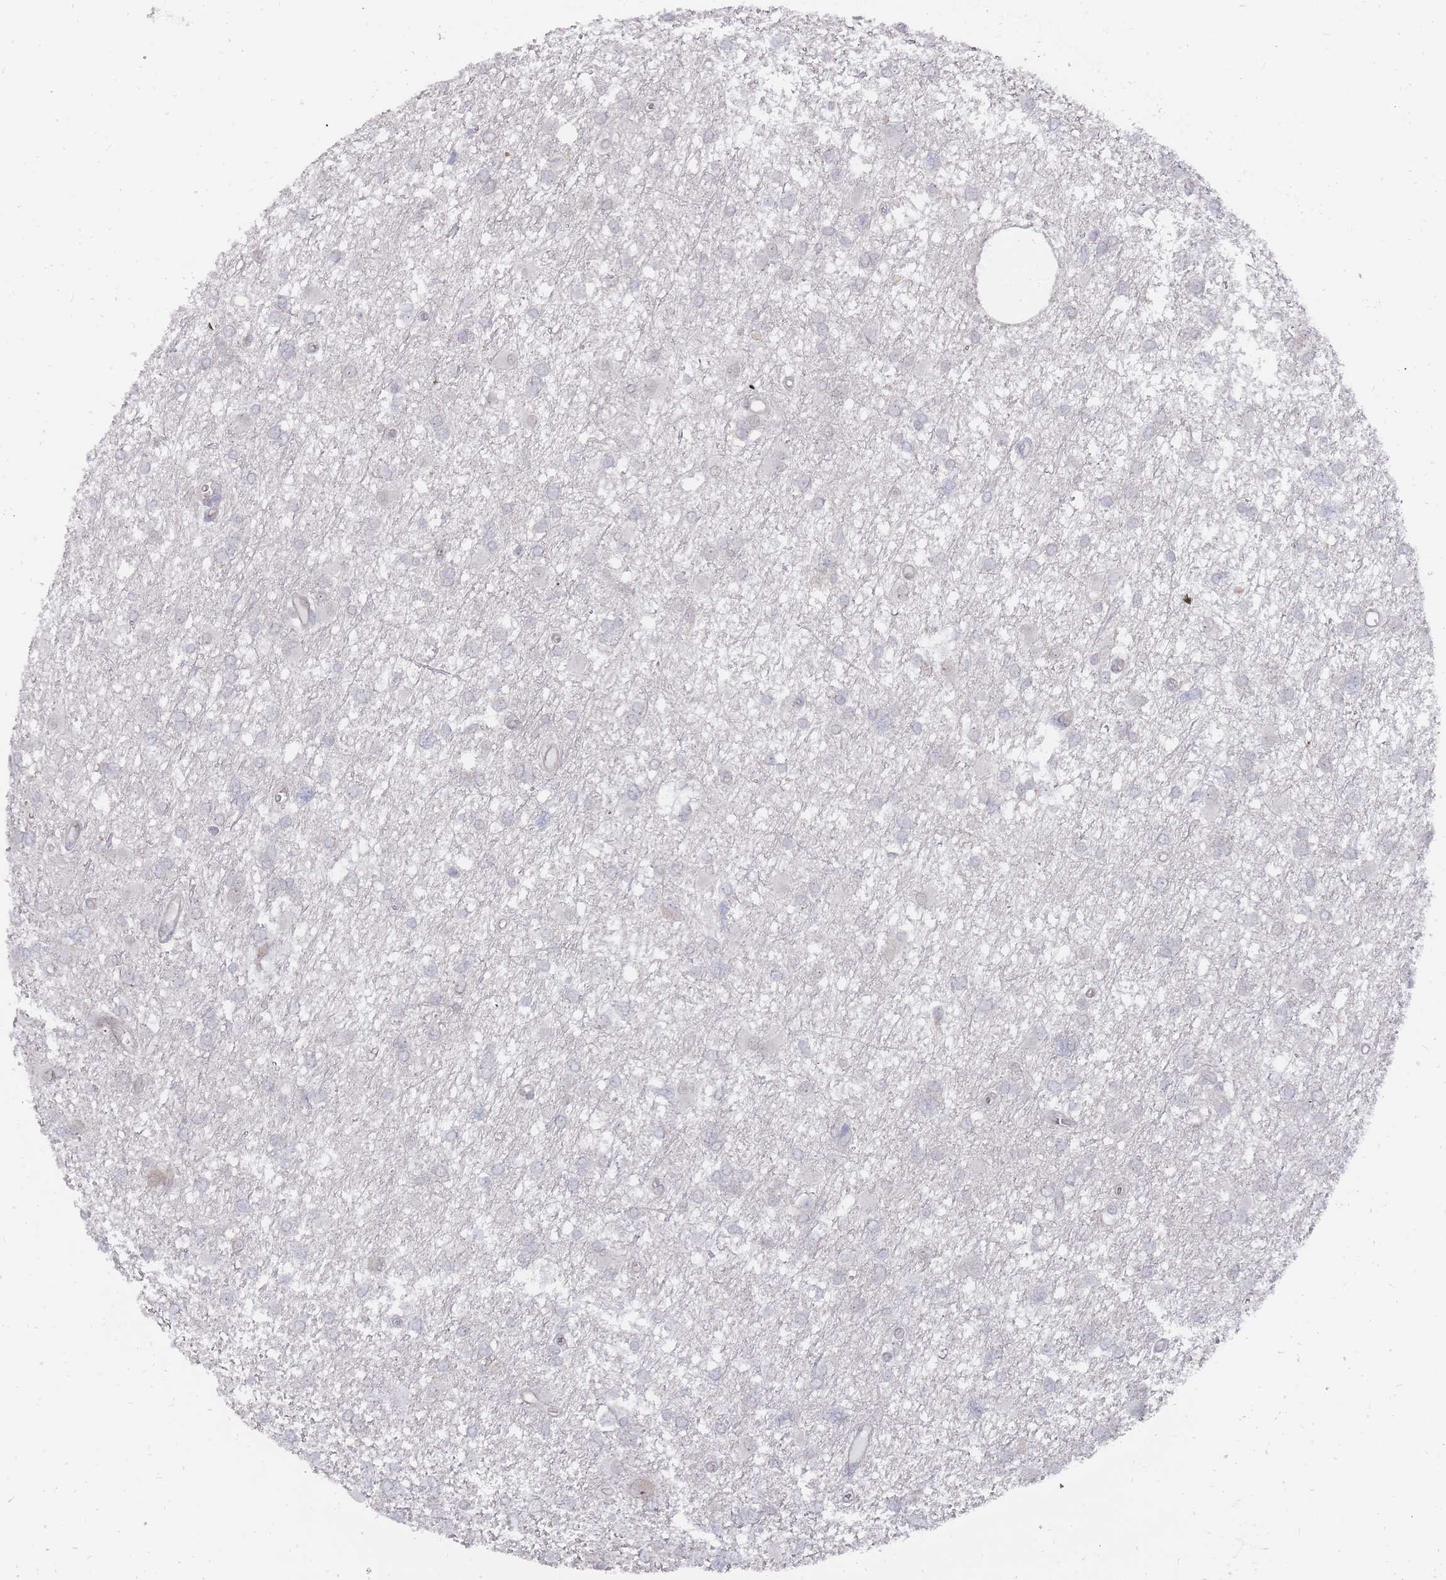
{"staining": {"intensity": "negative", "quantity": "none", "location": "none"}, "tissue": "glioma", "cell_type": "Tumor cells", "image_type": "cancer", "snomed": [{"axis": "morphology", "description": "Glioma, malignant, High grade"}, {"axis": "topography", "description": "Brain"}], "caption": "Immunohistochemical staining of human glioma reveals no significant staining in tumor cells.", "gene": "NKD1", "patient": {"sex": "male", "age": 61}}